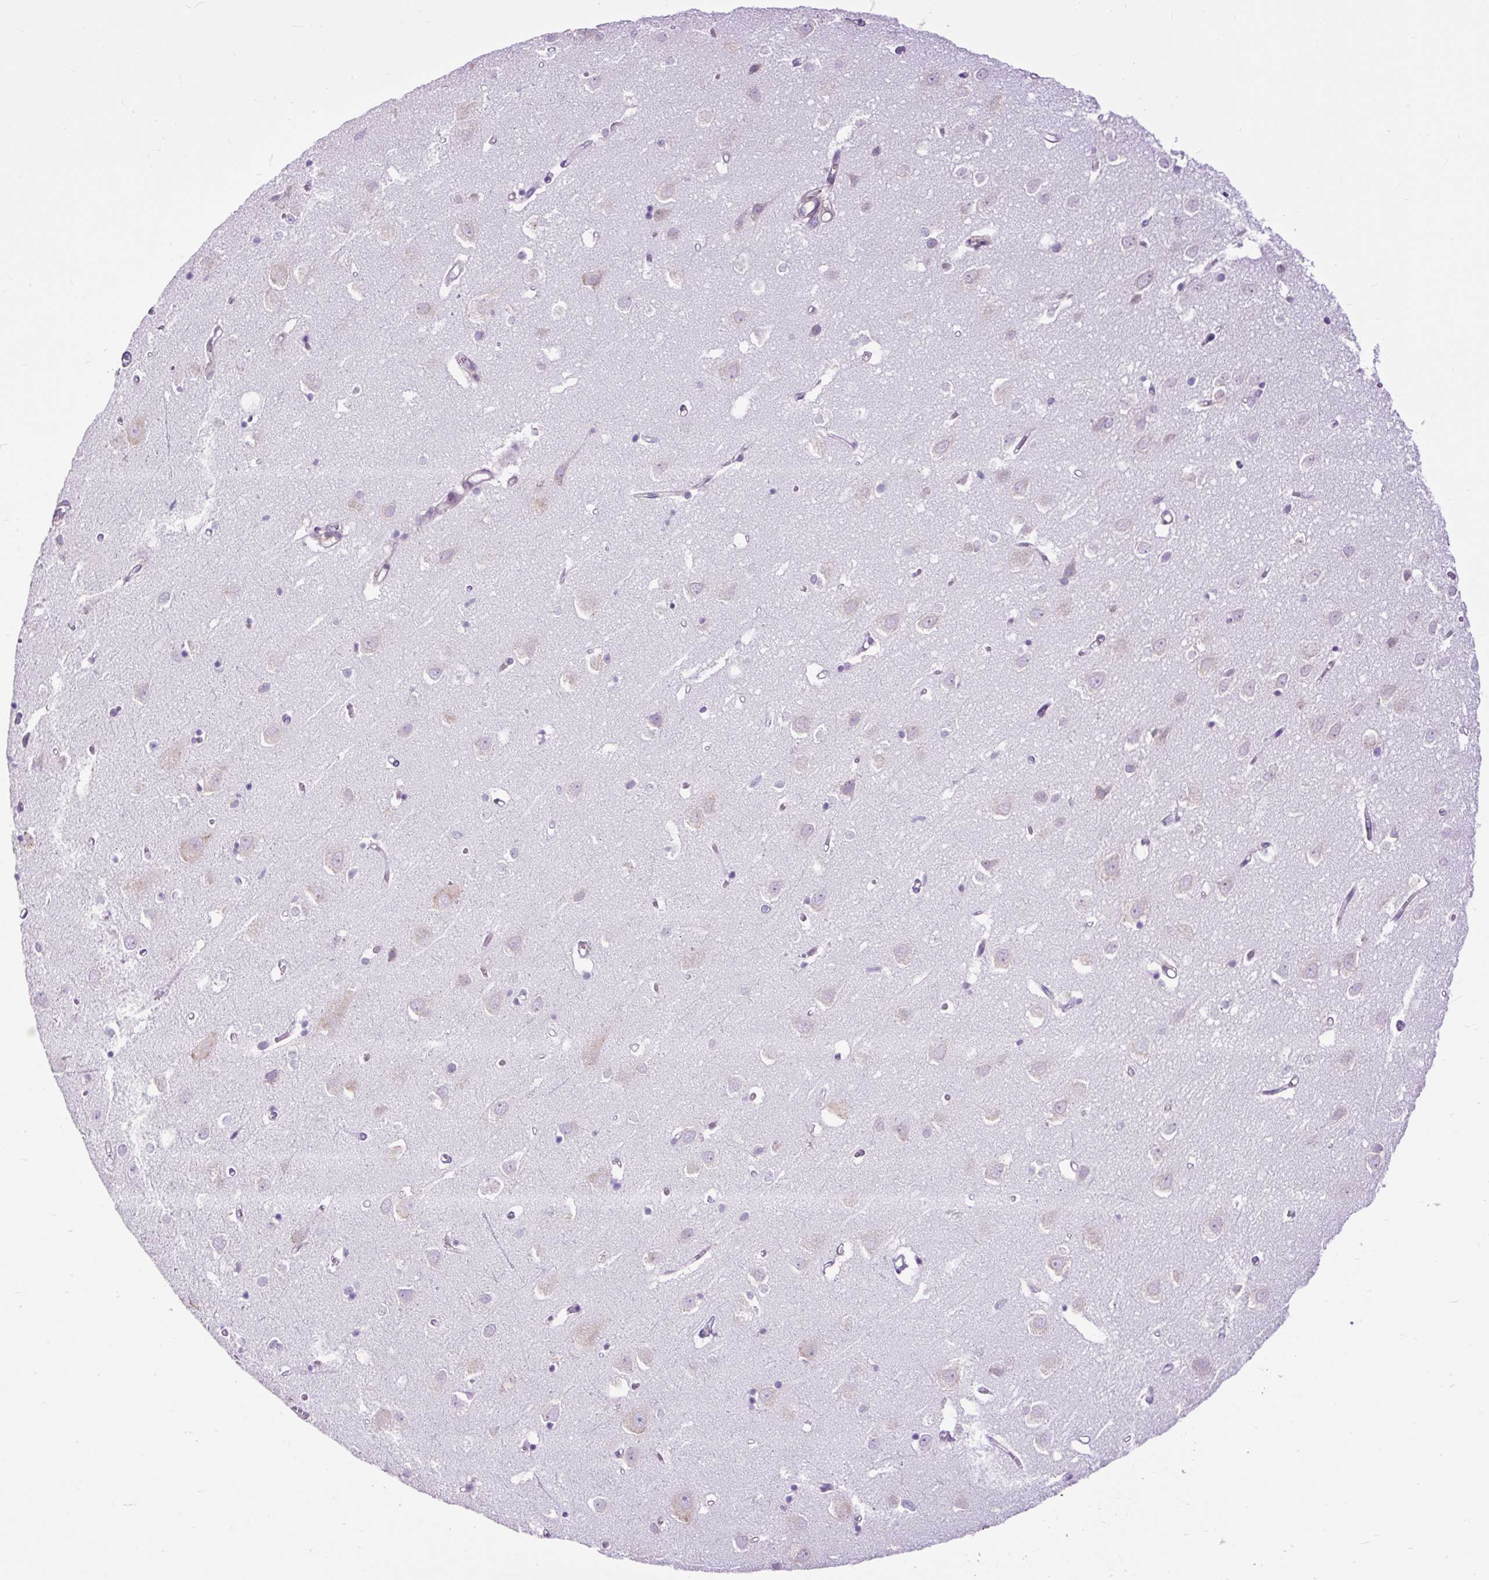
{"staining": {"intensity": "negative", "quantity": "none", "location": "none"}, "tissue": "cerebral cortex", "cell_type": "Endothelial cells", "image_type": "normal", "snomed": [{"axis": "morphology", "description": "Normal tissue, NOS"}, {"axis": "topography", "description": "Cerebral cortex"}], "caption": "Immunohistochemistry (IHC) micrograph of unremarkable cerebral cortex: human cerebral cortex stained with DAB (3,3'-diaminobenzidine) displays no significant protein expression in endothelial cells.", "gene": "DDOST", "patient": {"sex": "male", "age": 70}}